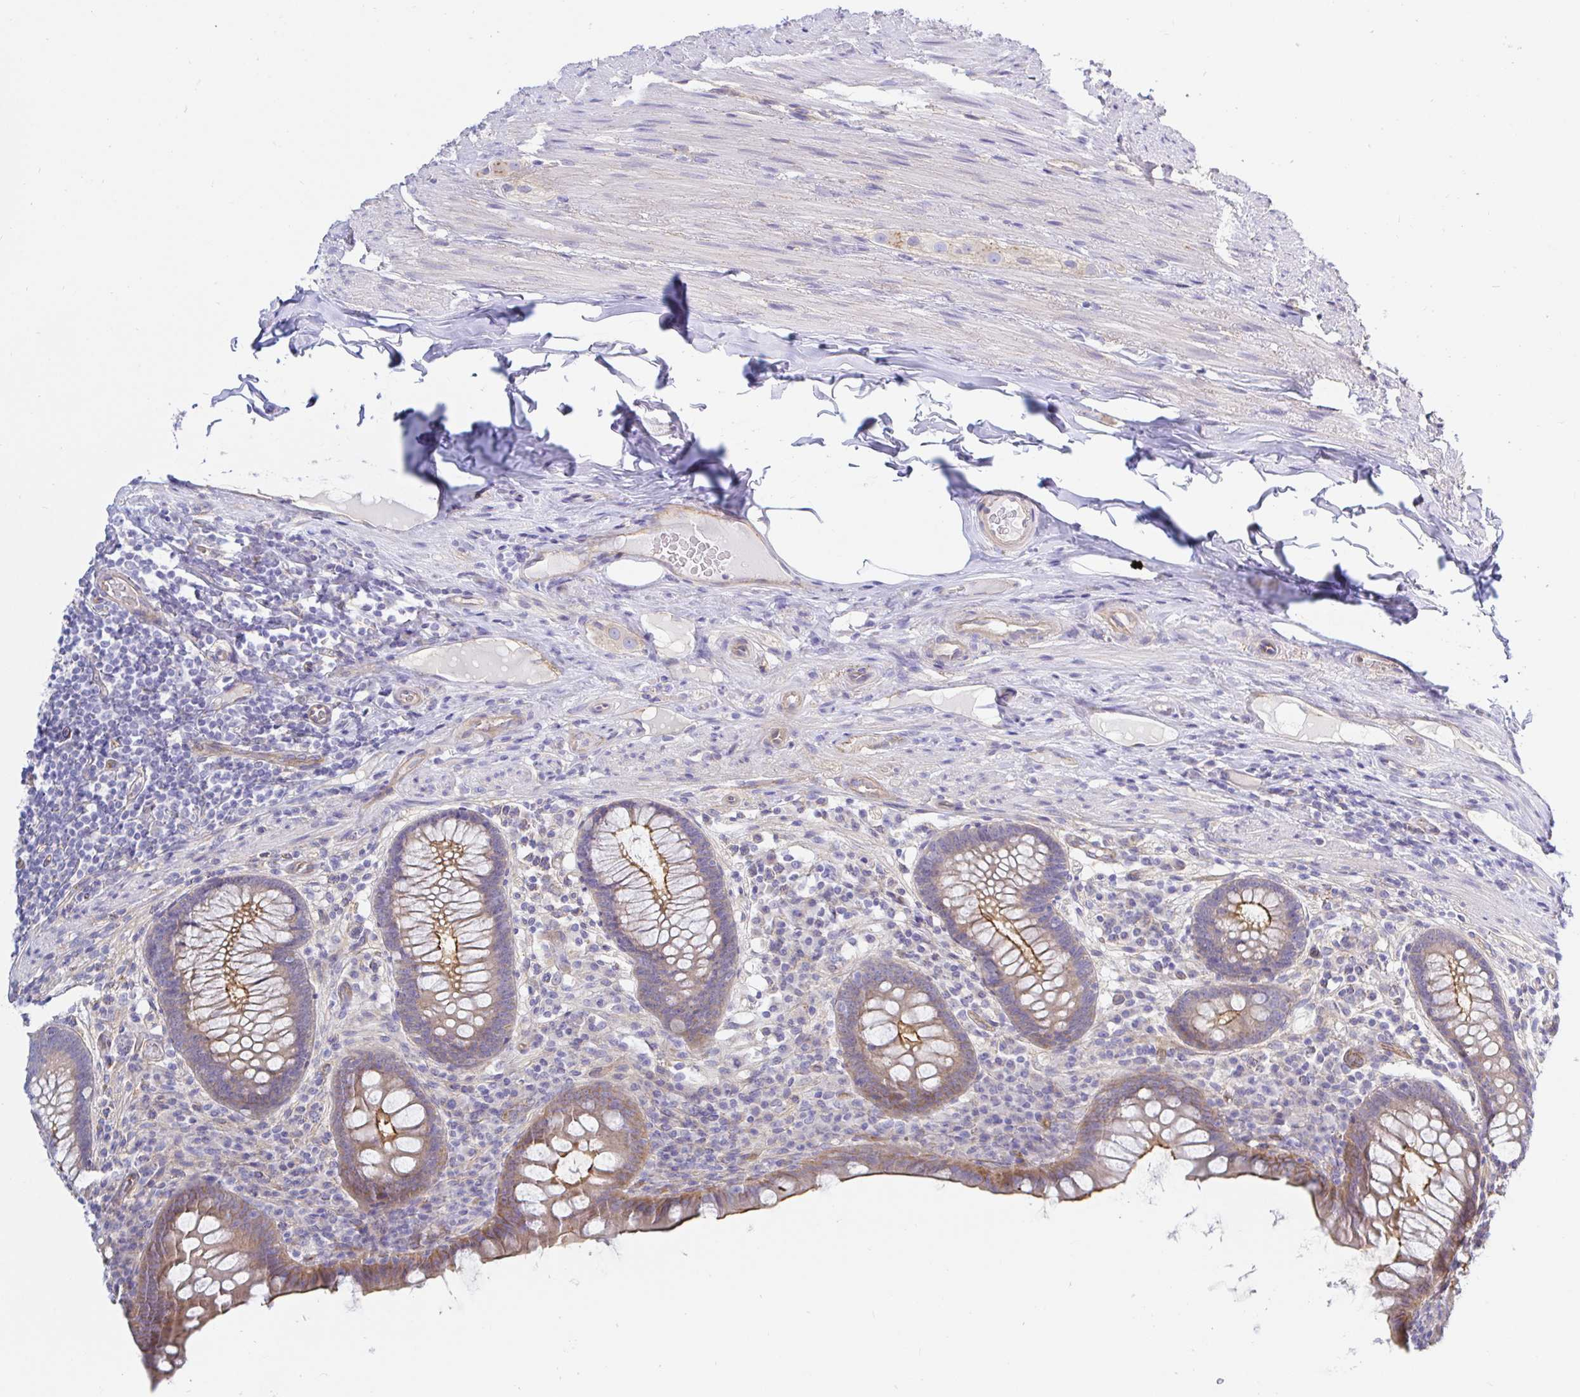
{"staining": {"intensity": "moderate", "quantity": ">75%", "location": "cytoplasmic/membranous"}, "tissue": "appendix", "cell_type": "Glandular cells", "image_type": "normal", "snomed": [{"axis": "morphology", "description": "Normal tissue, NOS"}, {"axis": "topography", "description": "Appendix"}], "caption": "Immunohistochemistry (IHC) photomicrograph of benign appendix: appendix stained using immunohistochemistry (IHC) displays medium levels of moderate protein expression localized specifically in the cytoplasmic/membranous of glandular cells, appearing as a cytoplasmic/membranous brown color.", "gene": "ARL4D", "patient": {"sex": "male", "age": 71}}